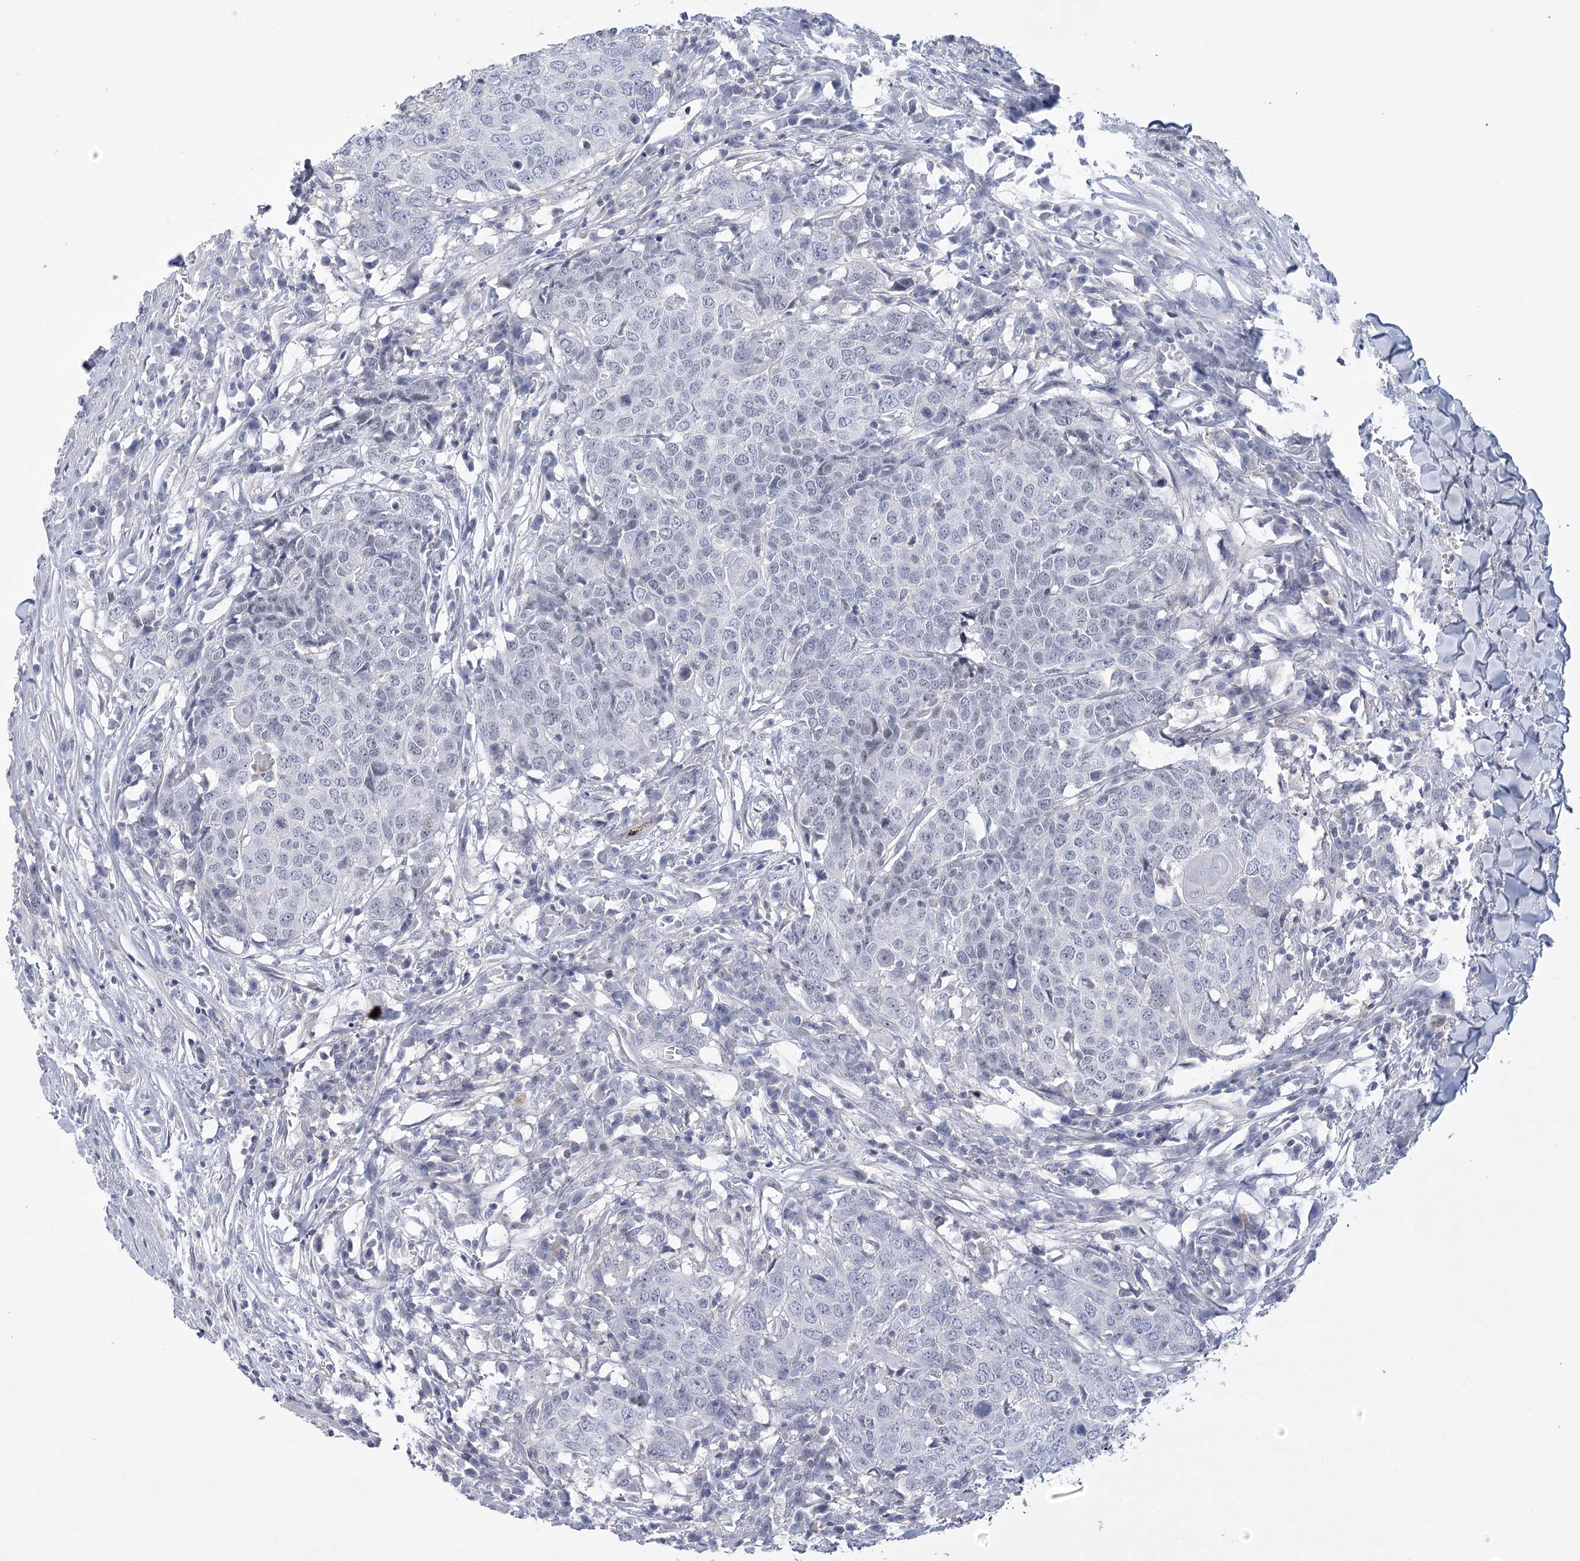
{"staining": {"intensity": "negative", "quantity": "none", "location": "none"}, "tissue": "head and neck cancer", "cell_type": "Tumor cells", "image_type": "cancer", "snomed": [{"axis": "morphology", "description": "Squamous cell carcinoma, NOS"}, {"axis": "topography", "description": "Head-Neck"}], "caption": "Tumor cells show no significant protein staining in head and neck cancer (squamous cell carcinoma).", "gene": "FAM76B", "patient": {"sex": "male", "age": 66}}